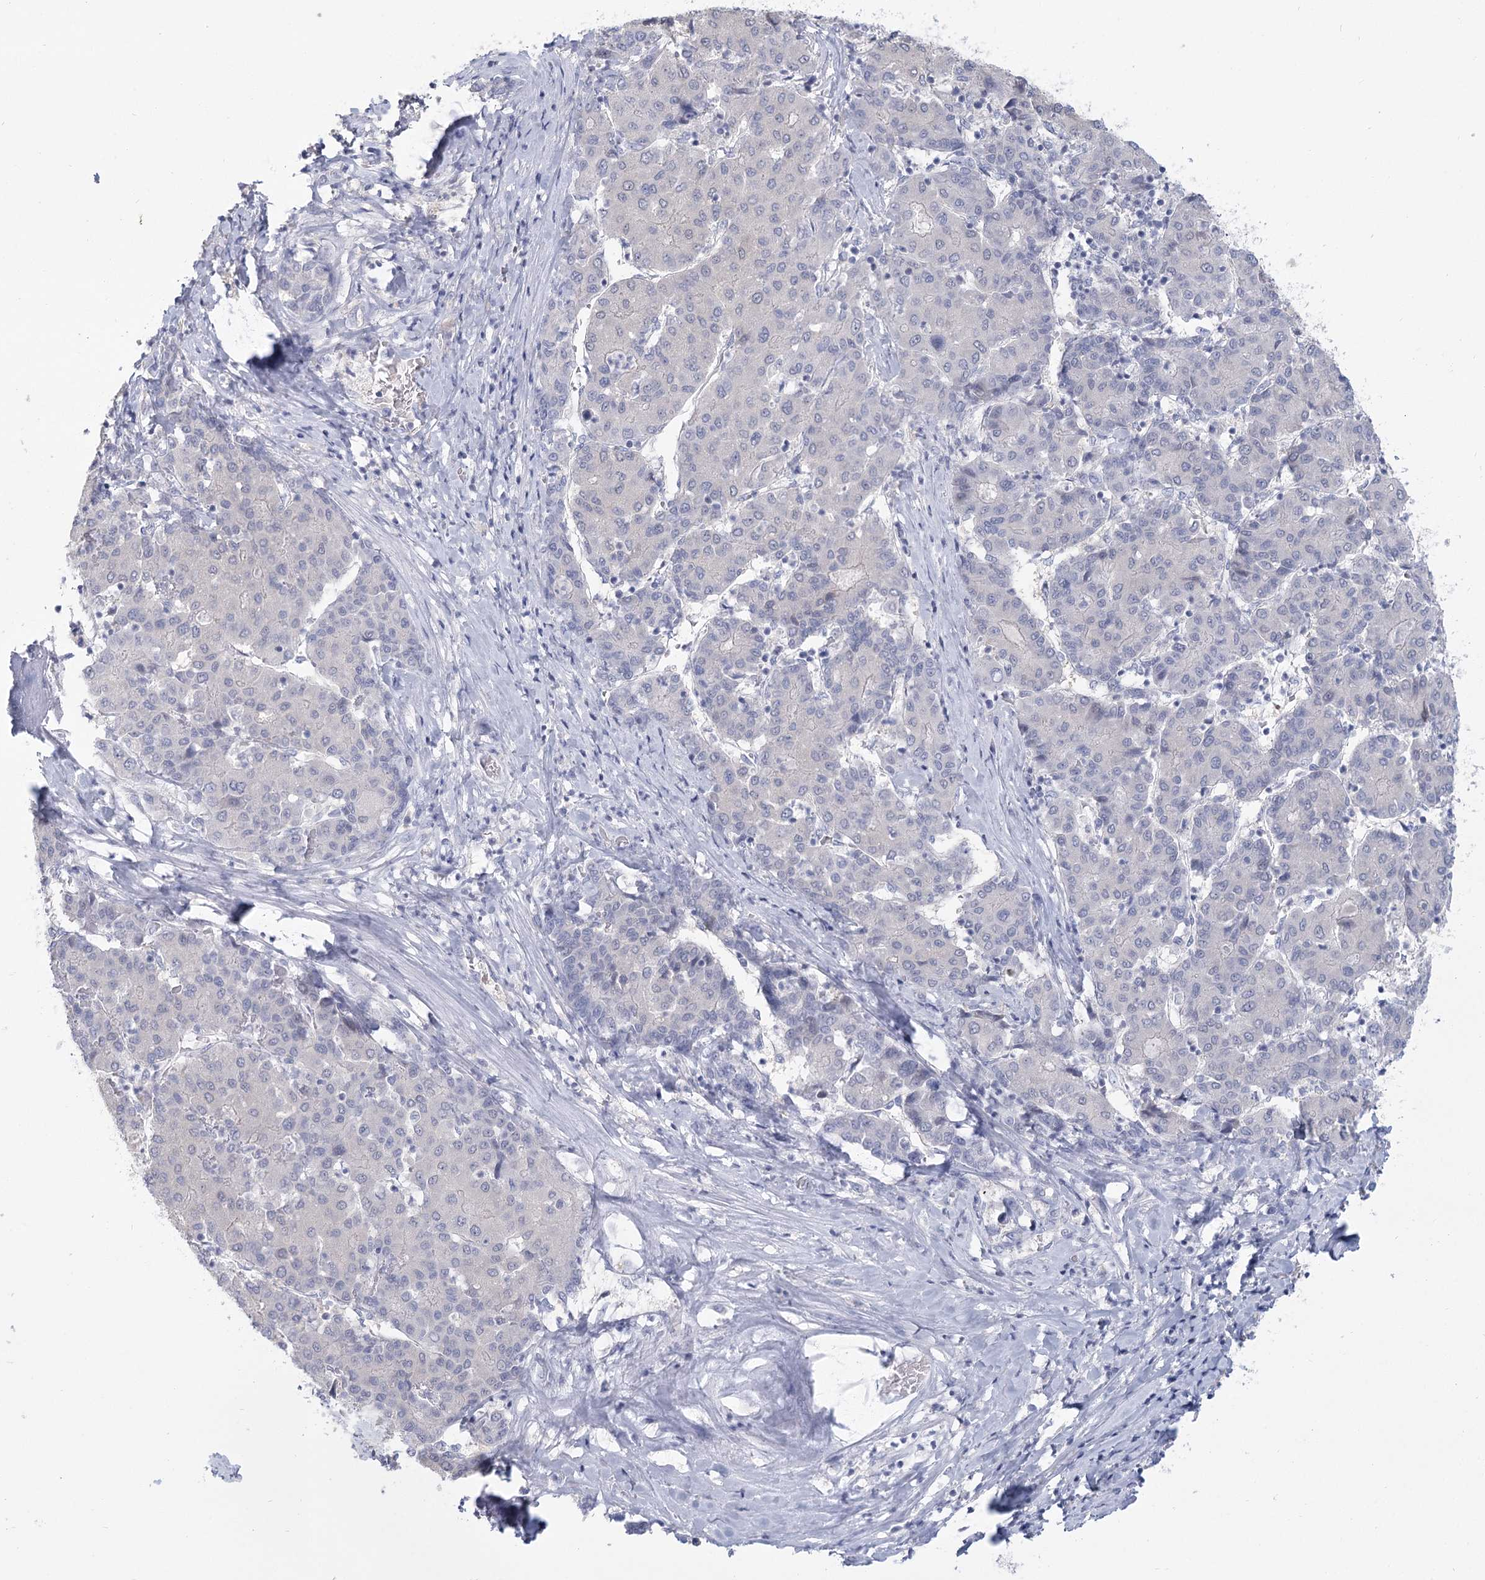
{"staining": {"intensity": "negative", "quantity": "none", "location": "none"}, "tissue": "liver cancer", "cell_type": "Tumor cells", "image_type": "cancer", "snomed": [{"axis": "morphology", "description": "Carcinoma, Hepatocellular, NOS"}, {"axis": "topography", "description": "Liver"}], "caption": "Histopathology image shows no protein positivity in tumor cells of hepatocellular carcinoma (liver) tissue.", "gene": "CNTLN", "patient": {"sex": "male", "age": 65}}